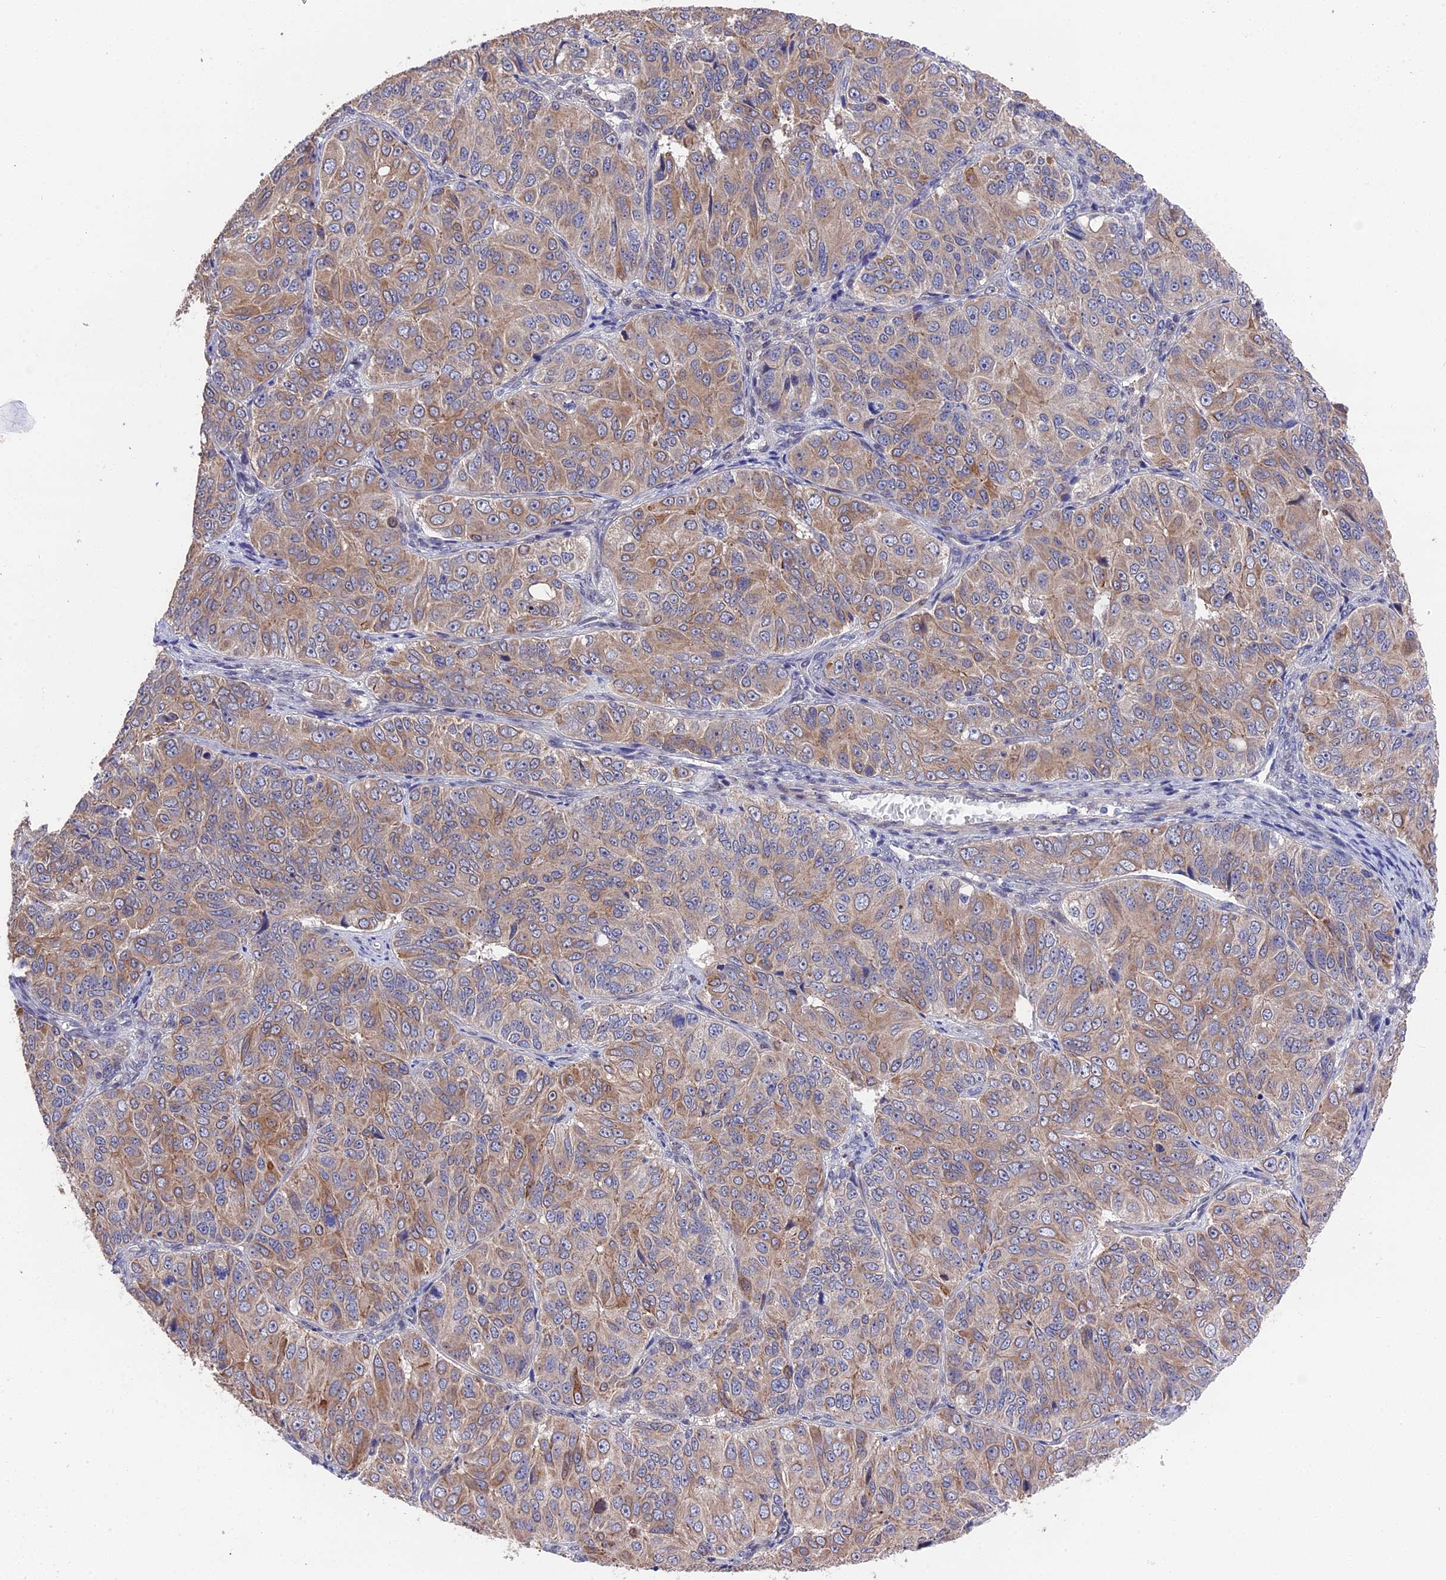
{"staining": {"intensity": "moderate", "quantity": "25%-75%", "location": "cytoplasmic/membranous"}, "tissue": "ovarian cancer", "cell_type": "Tumor cells", "image_type": "cancer", "snomed": [{"axis": "morphology", "description": "Carcinoma, endometroid"}, {"axis": "topography", "description": "Ovary"}], "caption": "Ovarian endometroid carcinoma was stained to show a protein in brown. There is medium levels of moderate cytoplasmic/membranous expression in approximately 25%-75% of tumor cells.", "gene": "ZCCHC2", "patient": {"sex": "female", "age": 51}}